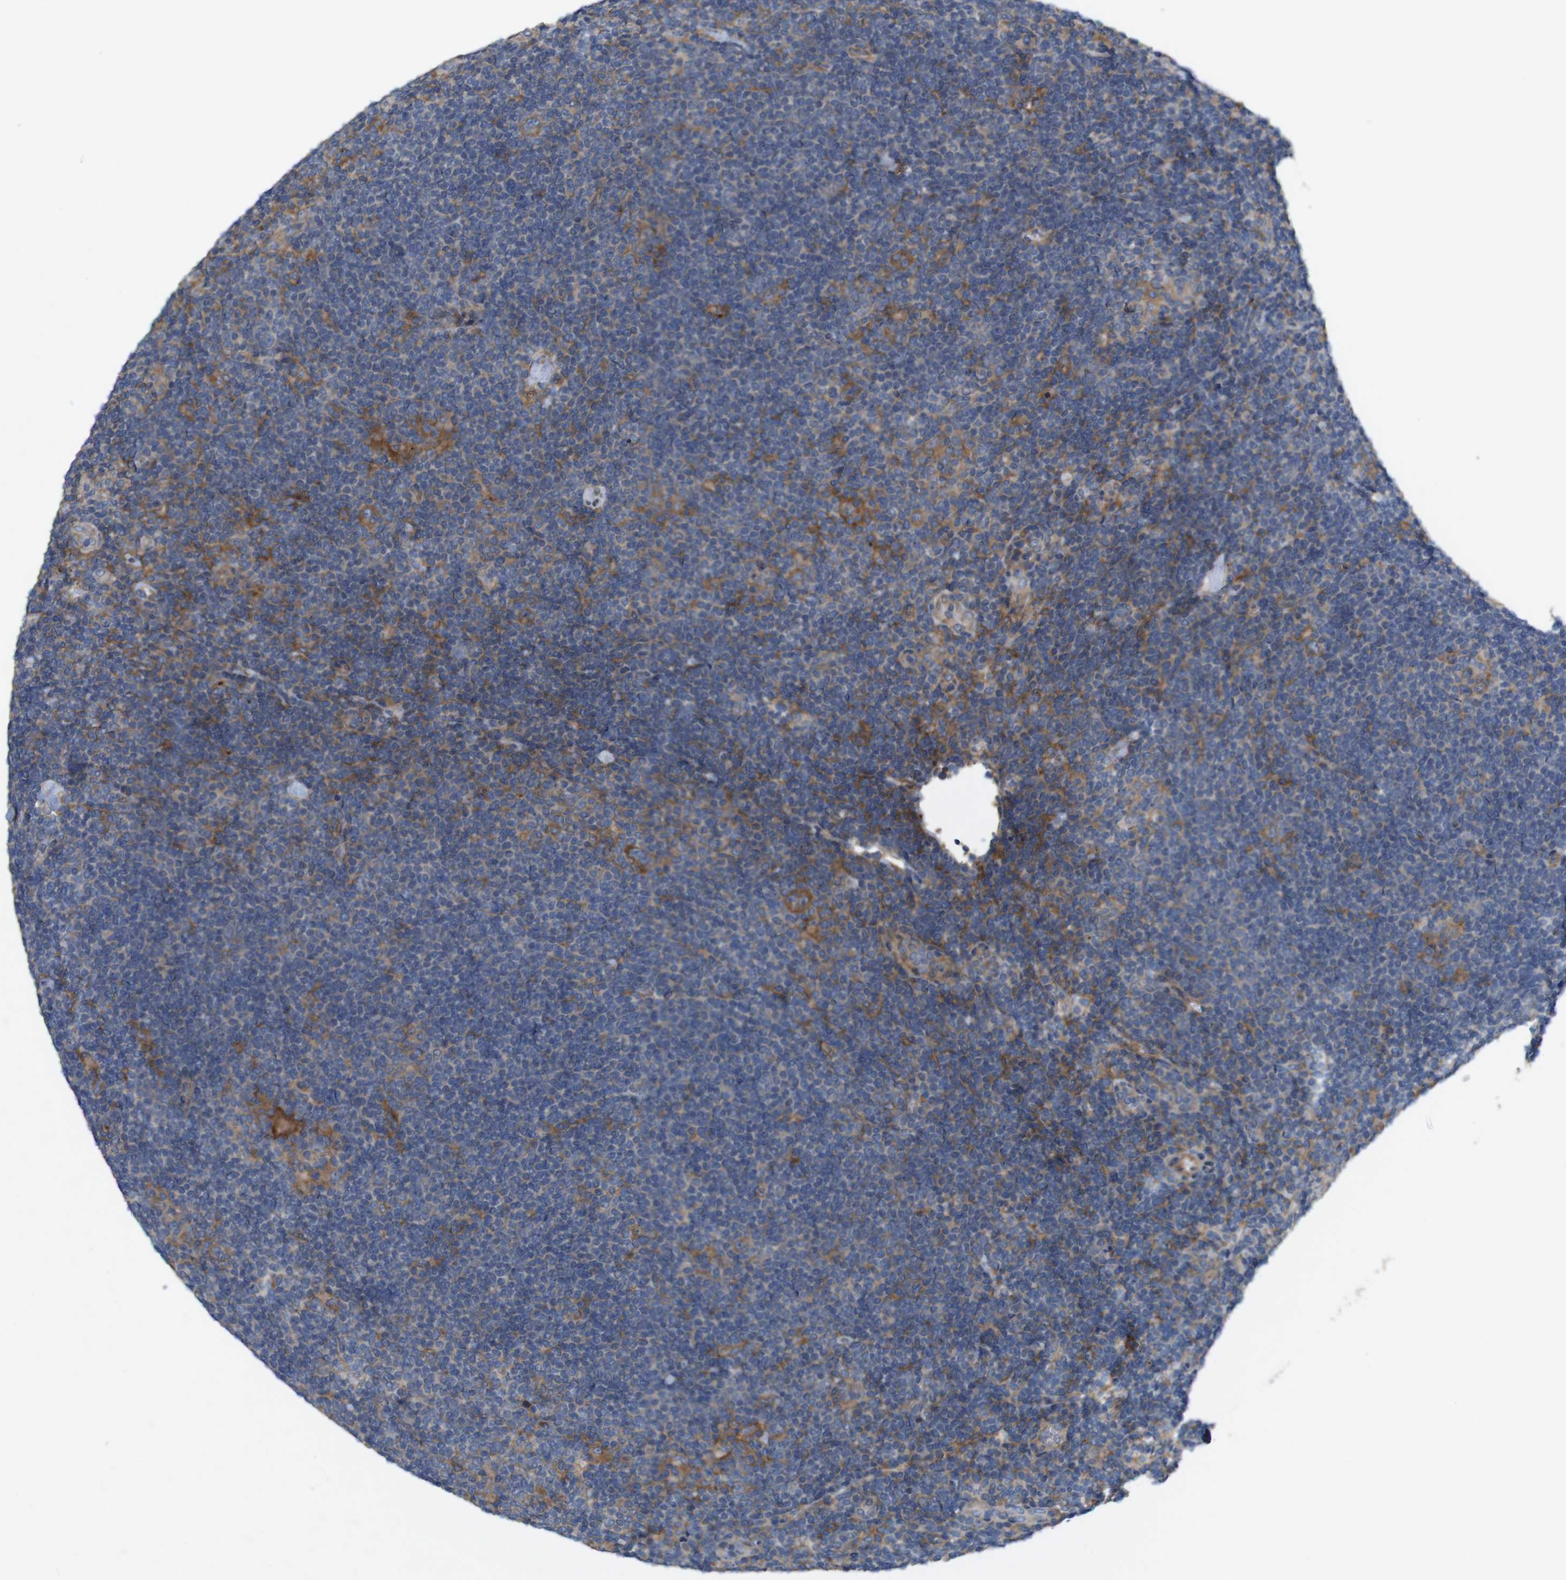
{"staining": {"intensity": "moderate", "quantity": ">75%", "location": "cytoplasmic/membranous"}, "tissue": "lymphoma", "cell_type": "Tumor cells", "image_type": "cancer", "snomed": [{"axis": "morphology", "description": "Hodgkin's disease, NOS"}, {"axis": "topography", "description": "Lymph node"}], "caption": "Protein staining demonstrates moderate cytoplasmic/membranous staining in approximately >75% of tumor cells in Hodgkin's disease.", "gene": "SIGLEC8", "patient": {"sex": "female", "age": 57}}